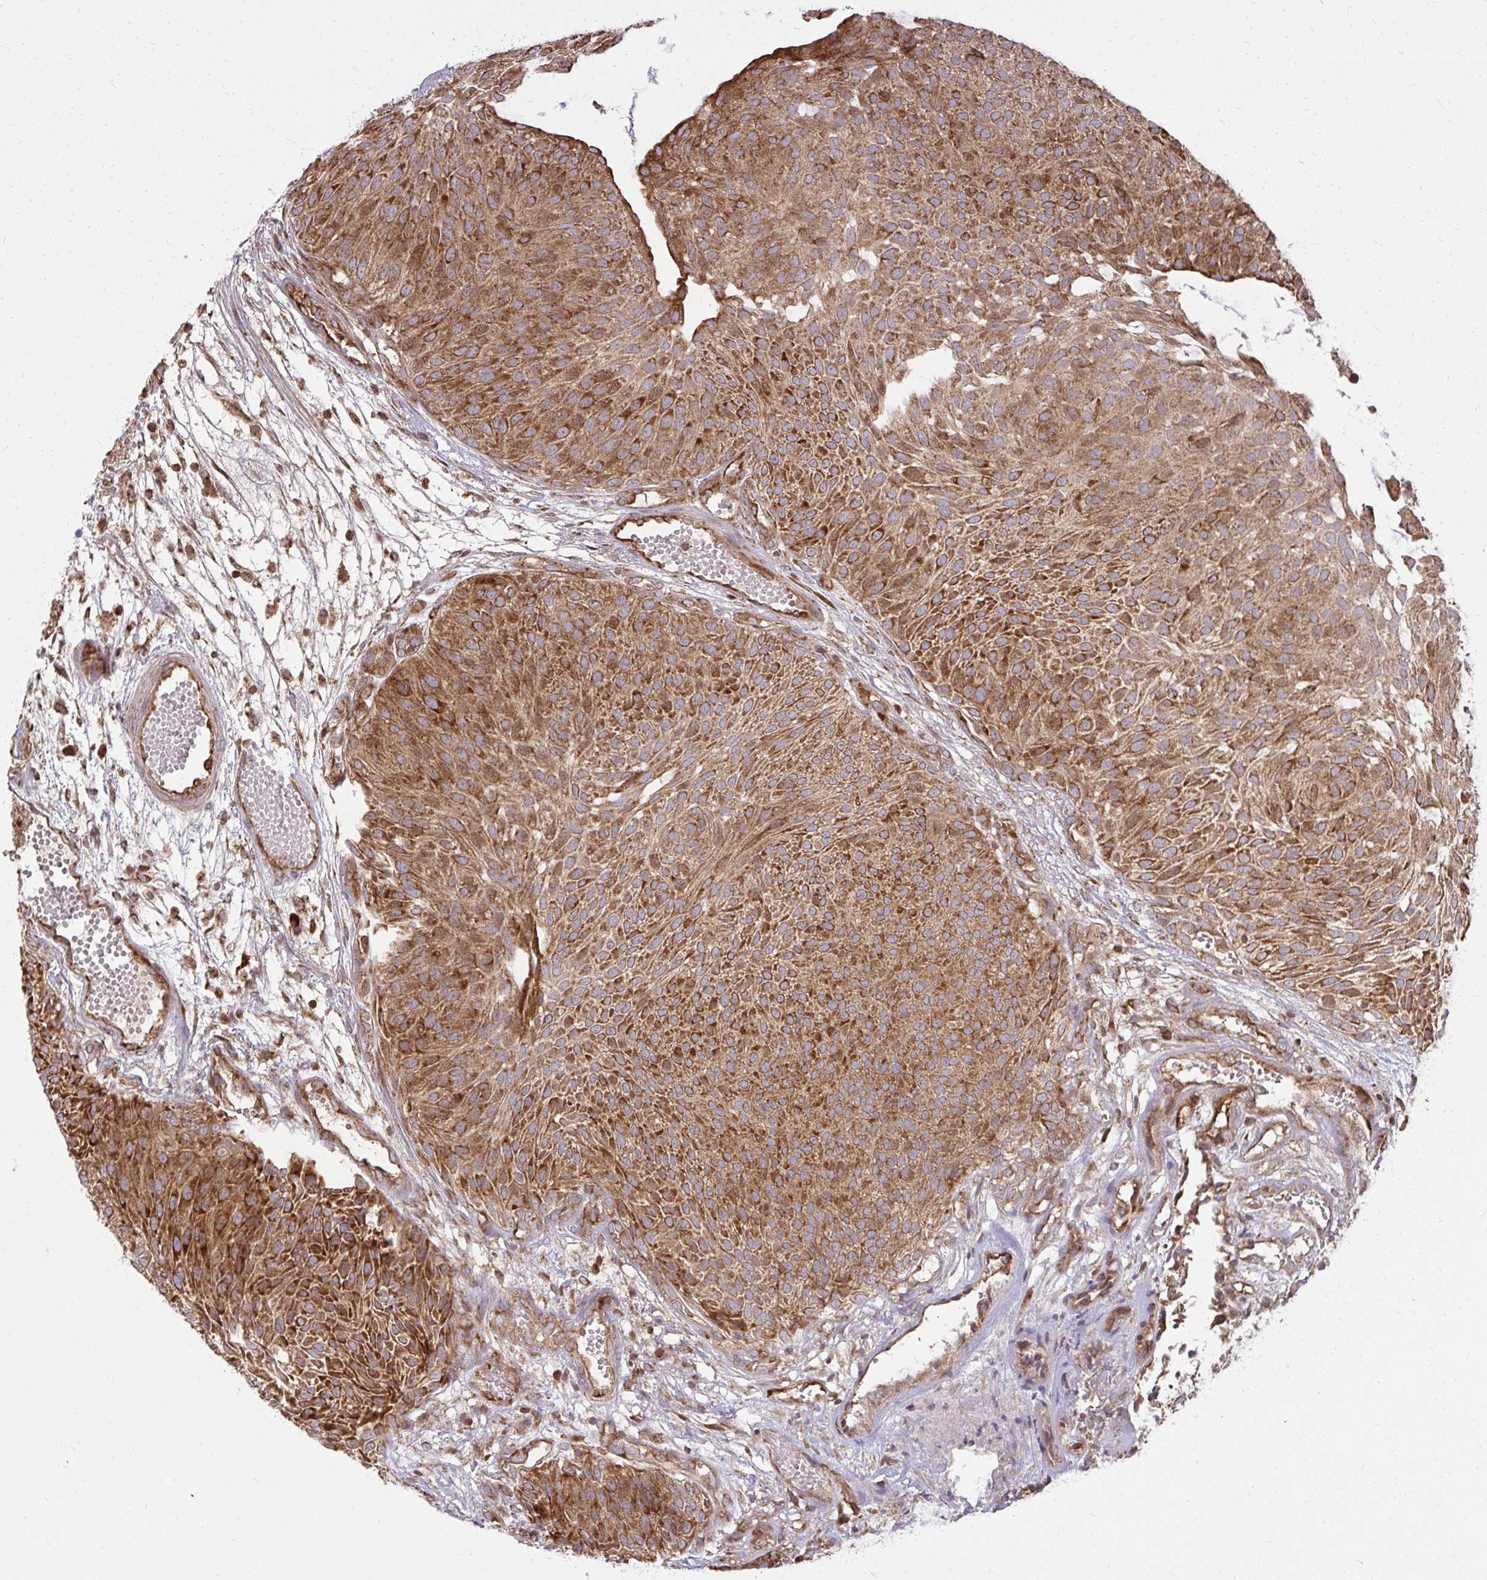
{"staining": {"intensity": "strong", "quantity": ">75%", "location": "cytoplasmic/membranous"}, "tissue": "urothelial cancer", "cell_type": "Tumor cells", "image_type": "cancer", "snomed": [{"axis": "morphology", "description": "Urothelial carcinoma, NOS"}, {"axis": "topography", "description": "Urinary bladder"}], "caption": "Immunohistochemistry (DAB) staining of human transitional cell carcinoma reveals strong cytoplasmic/membranous protein staining in approximately >75% of tumor cells.", "gene": "NMNAT3", "patient": {"sex": "male", "age": 84}}